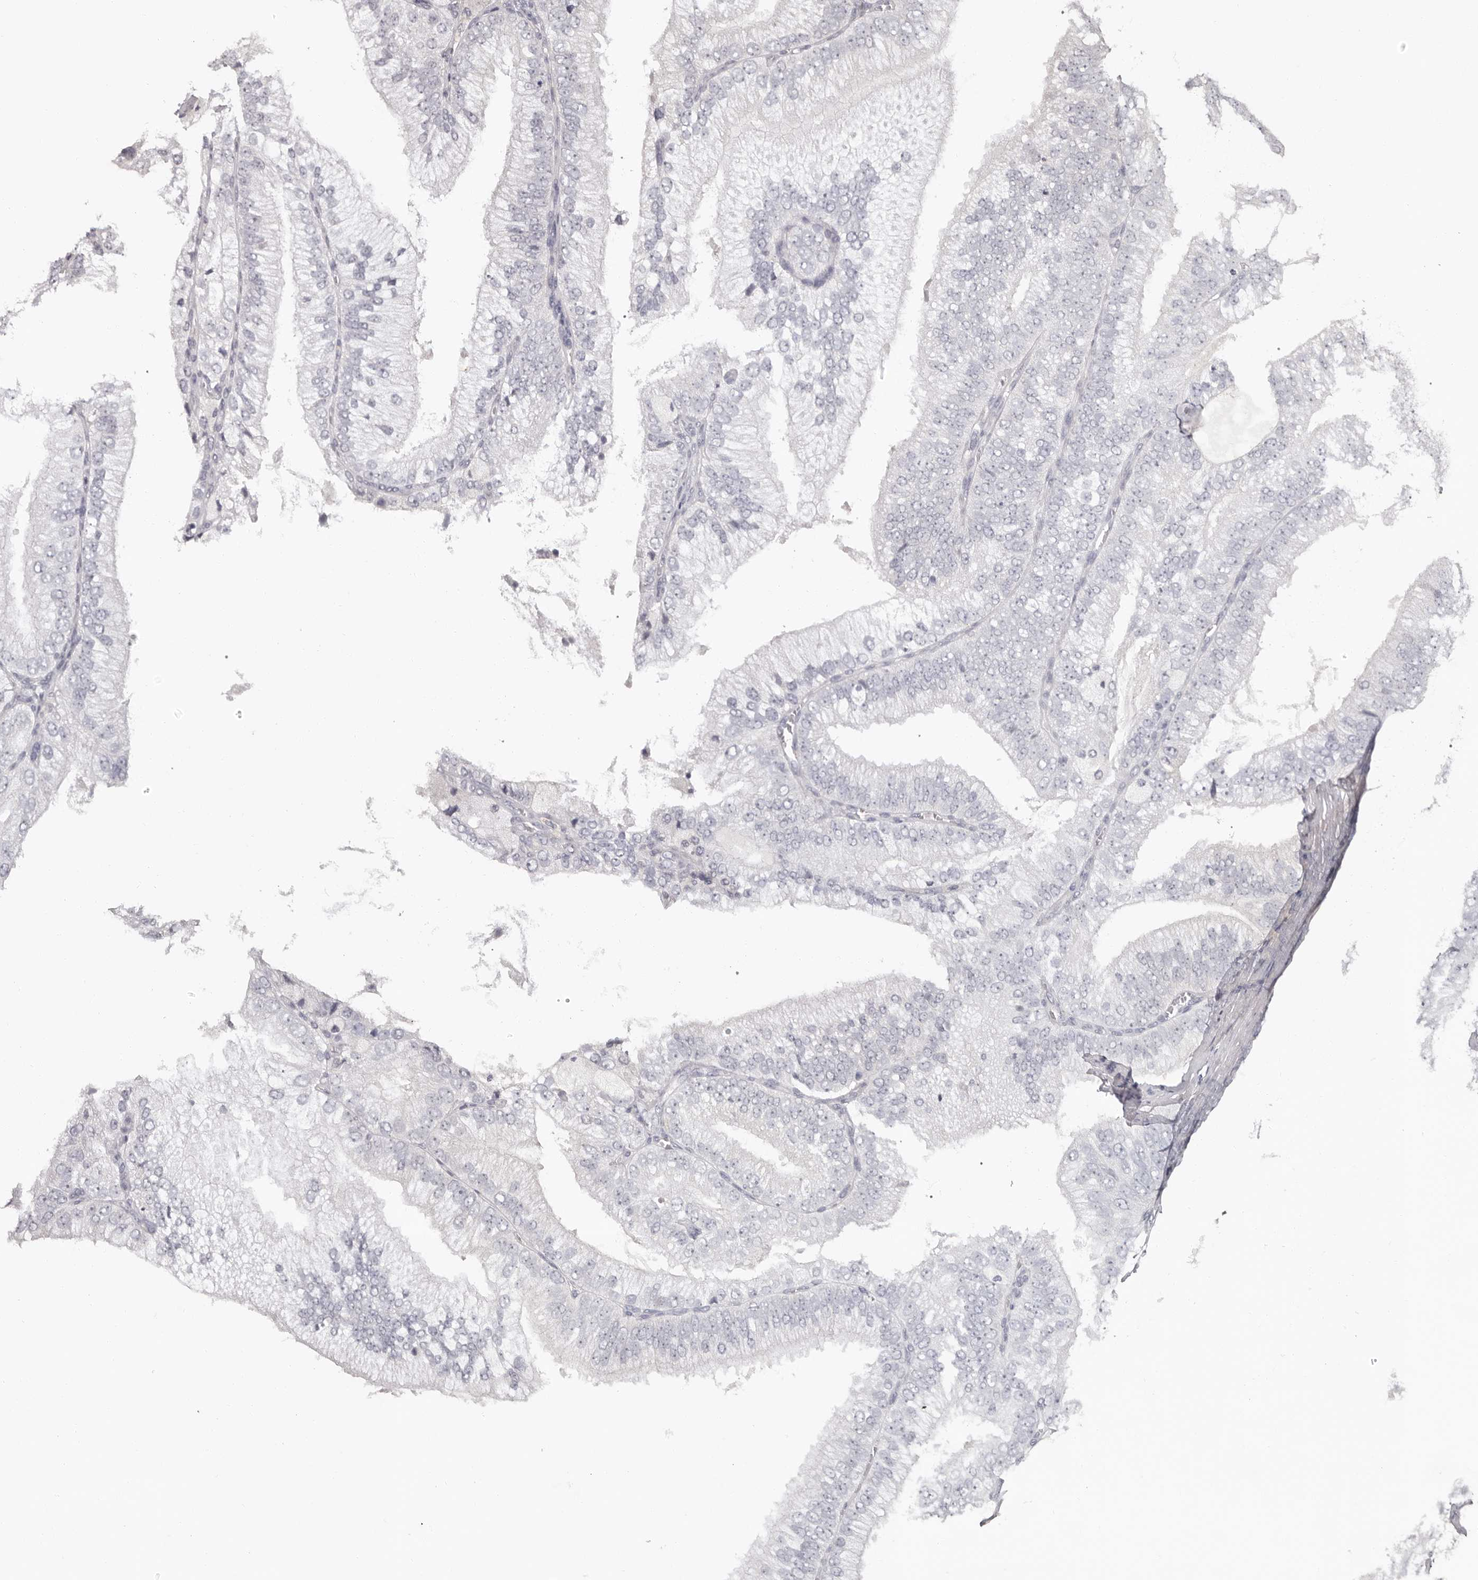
{"staining": {"intensity": "negative", "quantity": "none", "location": "none"}, "tissue": "prostate cancer", "cell_type": "Tumor cells", "image_type": "cancer", "snomed": [{"axis": "morphology", "description": "Adenocarcinoma, High grade"}, {"axis": "topography", "description": "Prostate"}], "caption": "The photomicrograph displays no staining of tumor cells in prostate cancer. (Brightfield microscopy of DAB (3,3'-diaminobenzidine) immunohistochemistry (IHC) at high magnification).", "gene": "ANKRD44", "patient": {"sex": "male", "age": 58}}